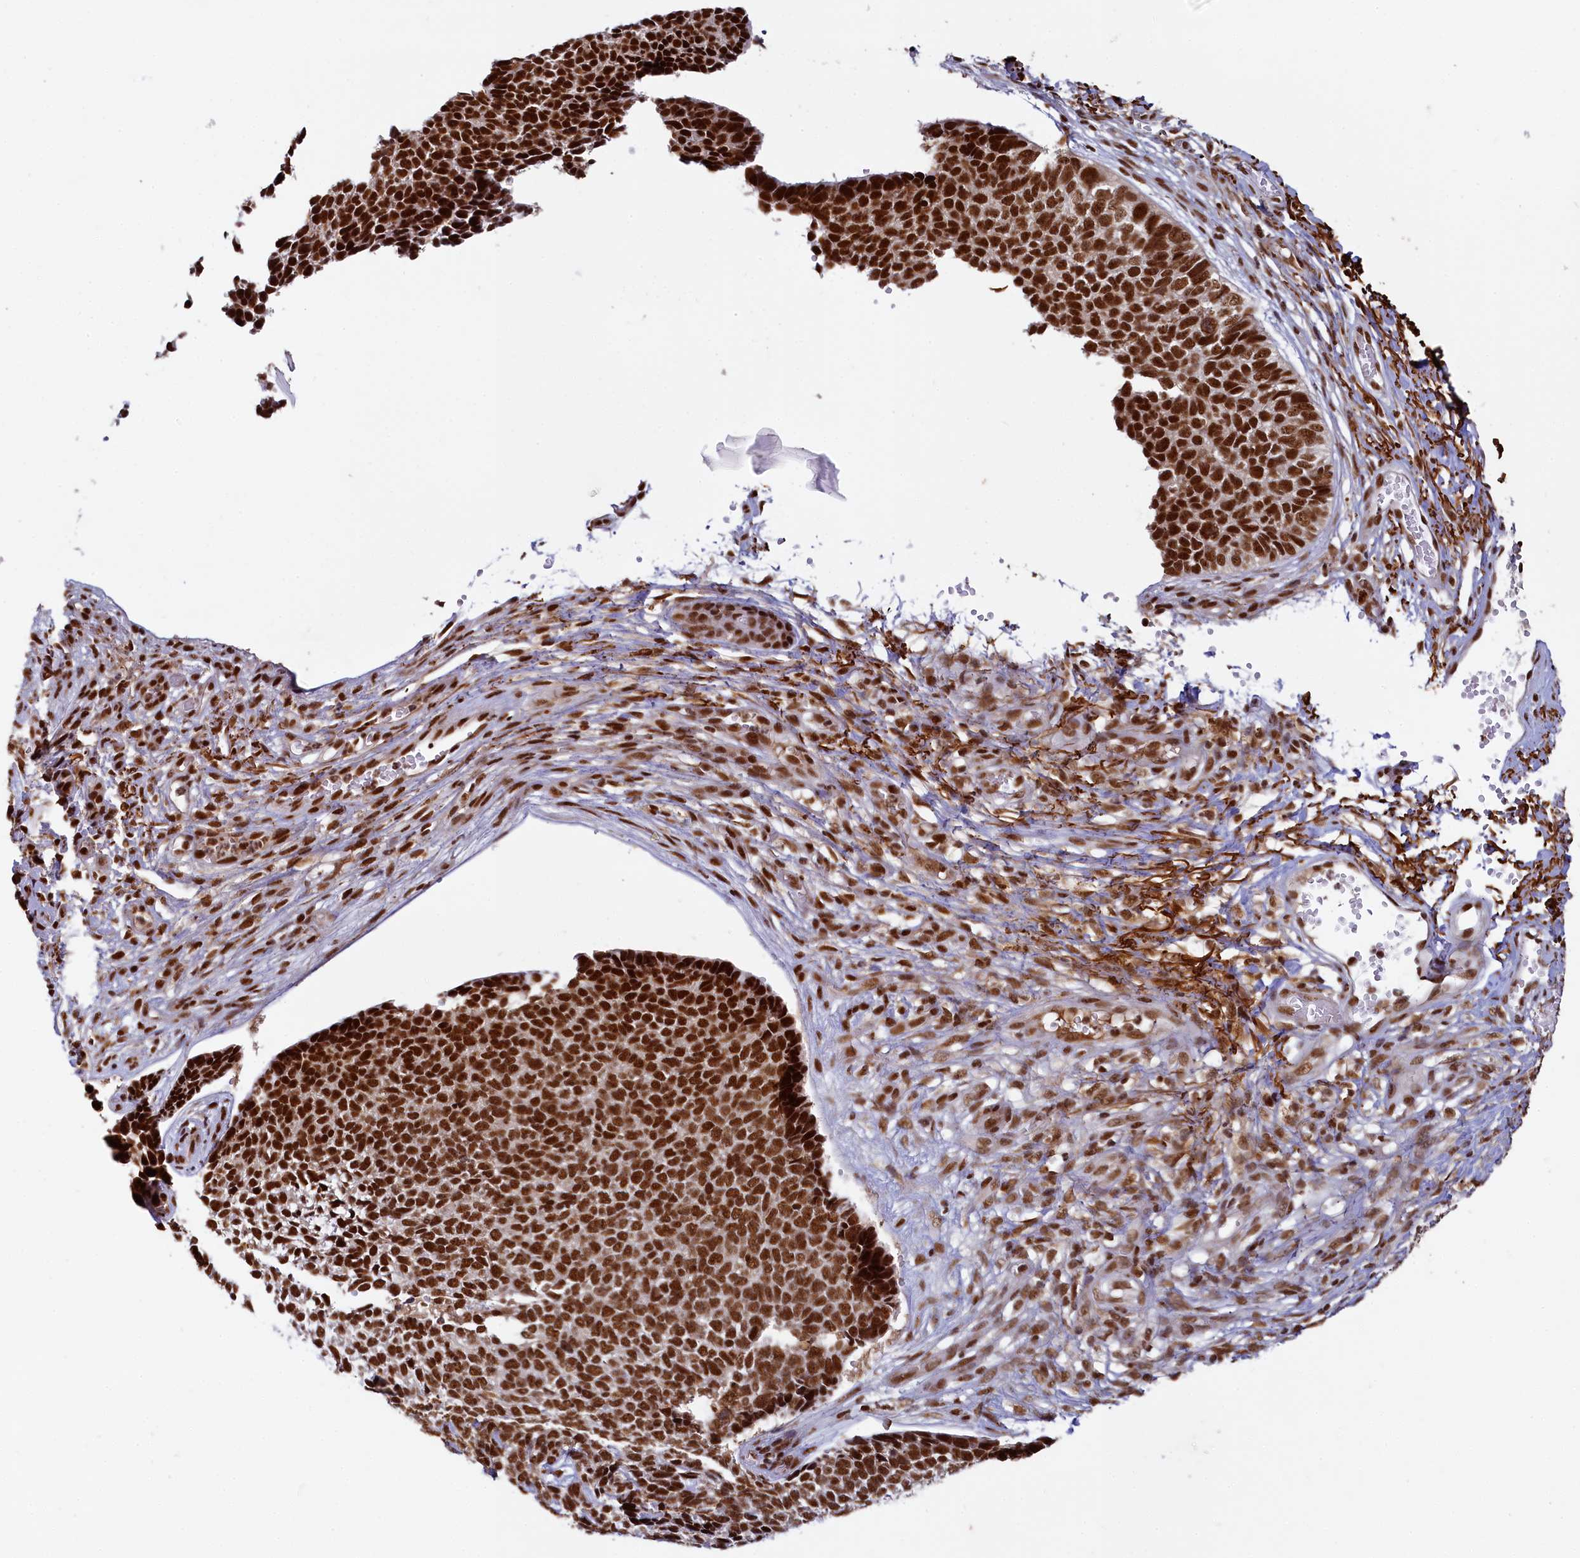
{"staining": {"intensity": "strong", "quantity": ">75%", "location": "nuclear"}, "tissue": "skin cancer", "cell_type": "Tumor cells", "image_type": "cancer", "snomed": [{"axis": "morphology", "description": "Basal cell carcinoma"}, {"axis": "topography", "description": "Skin"}], "caption": "A high-resolution micrograph shows IHC staining of basal cell carcinoma (skin), which shows strong nuclear staining in approximately >75% of tumor cells.", "gene": "PPHLN1", "patient": {"sex": "female", "age": 84}}